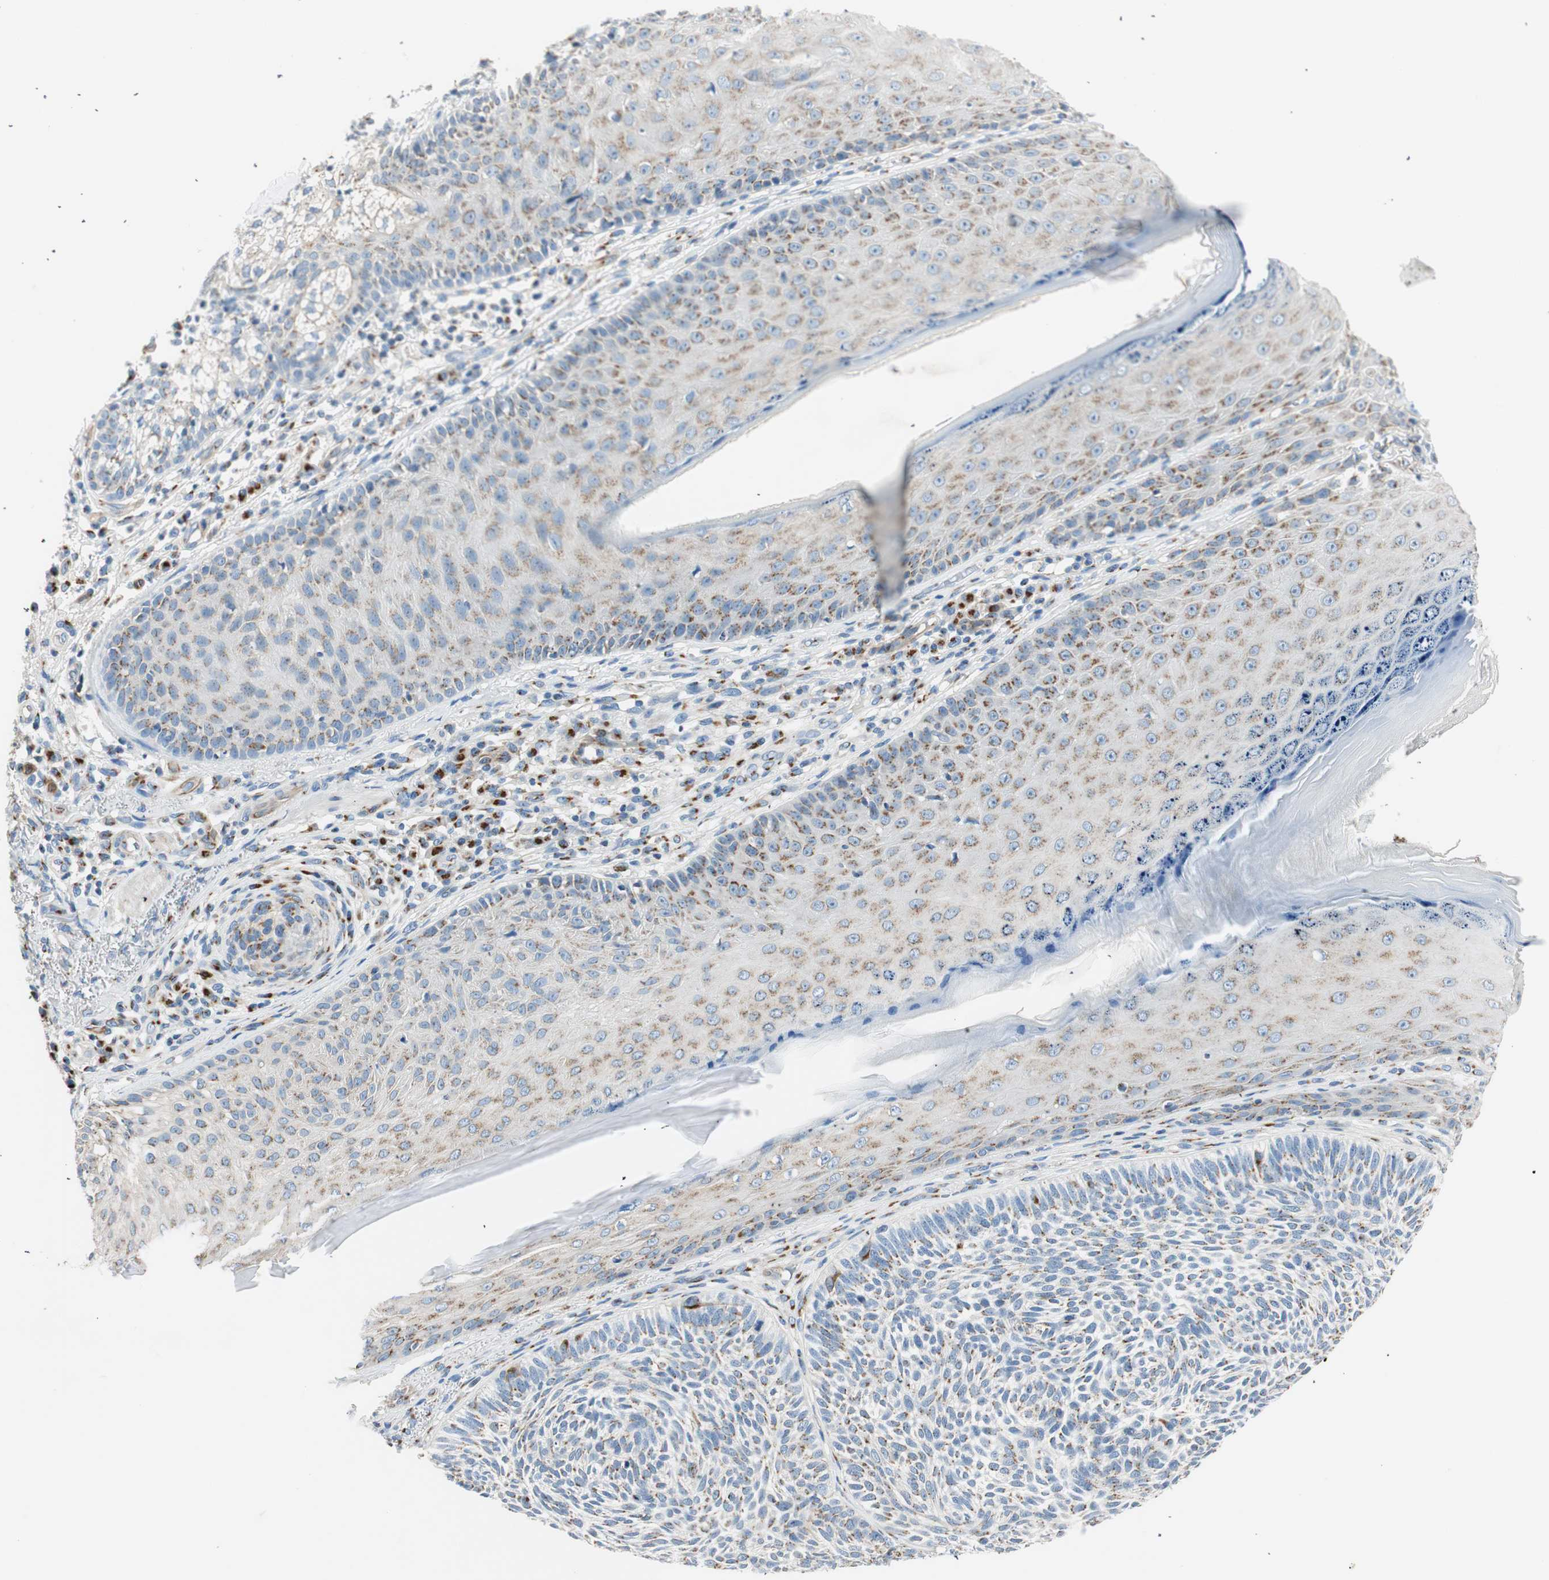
{"staining": {"intensity": "moderate", "quantity": ">75%", "location": "cytoplasmic/membranous"}, "tissue": "skin cancer", "cell_type": "Tumor cells", "image_type": "cancer", "snomed": [{"axis": "morphology", "description": "Normal tissue, NOS"}, {"axis": "morphology", "description": "Basal cell carcinoma"}, {"axis": "topography", "description": "Skin"}], "caption": "A photomicrograph showing moderate cytoplasmic/membranous expression in approximately >75% of tumor cells in basal cell carcinoma (skin), as visualized by brown immunohistochemical staining.", "gene": "TMF1", "patient": {"sex": "male", "age": 52}}